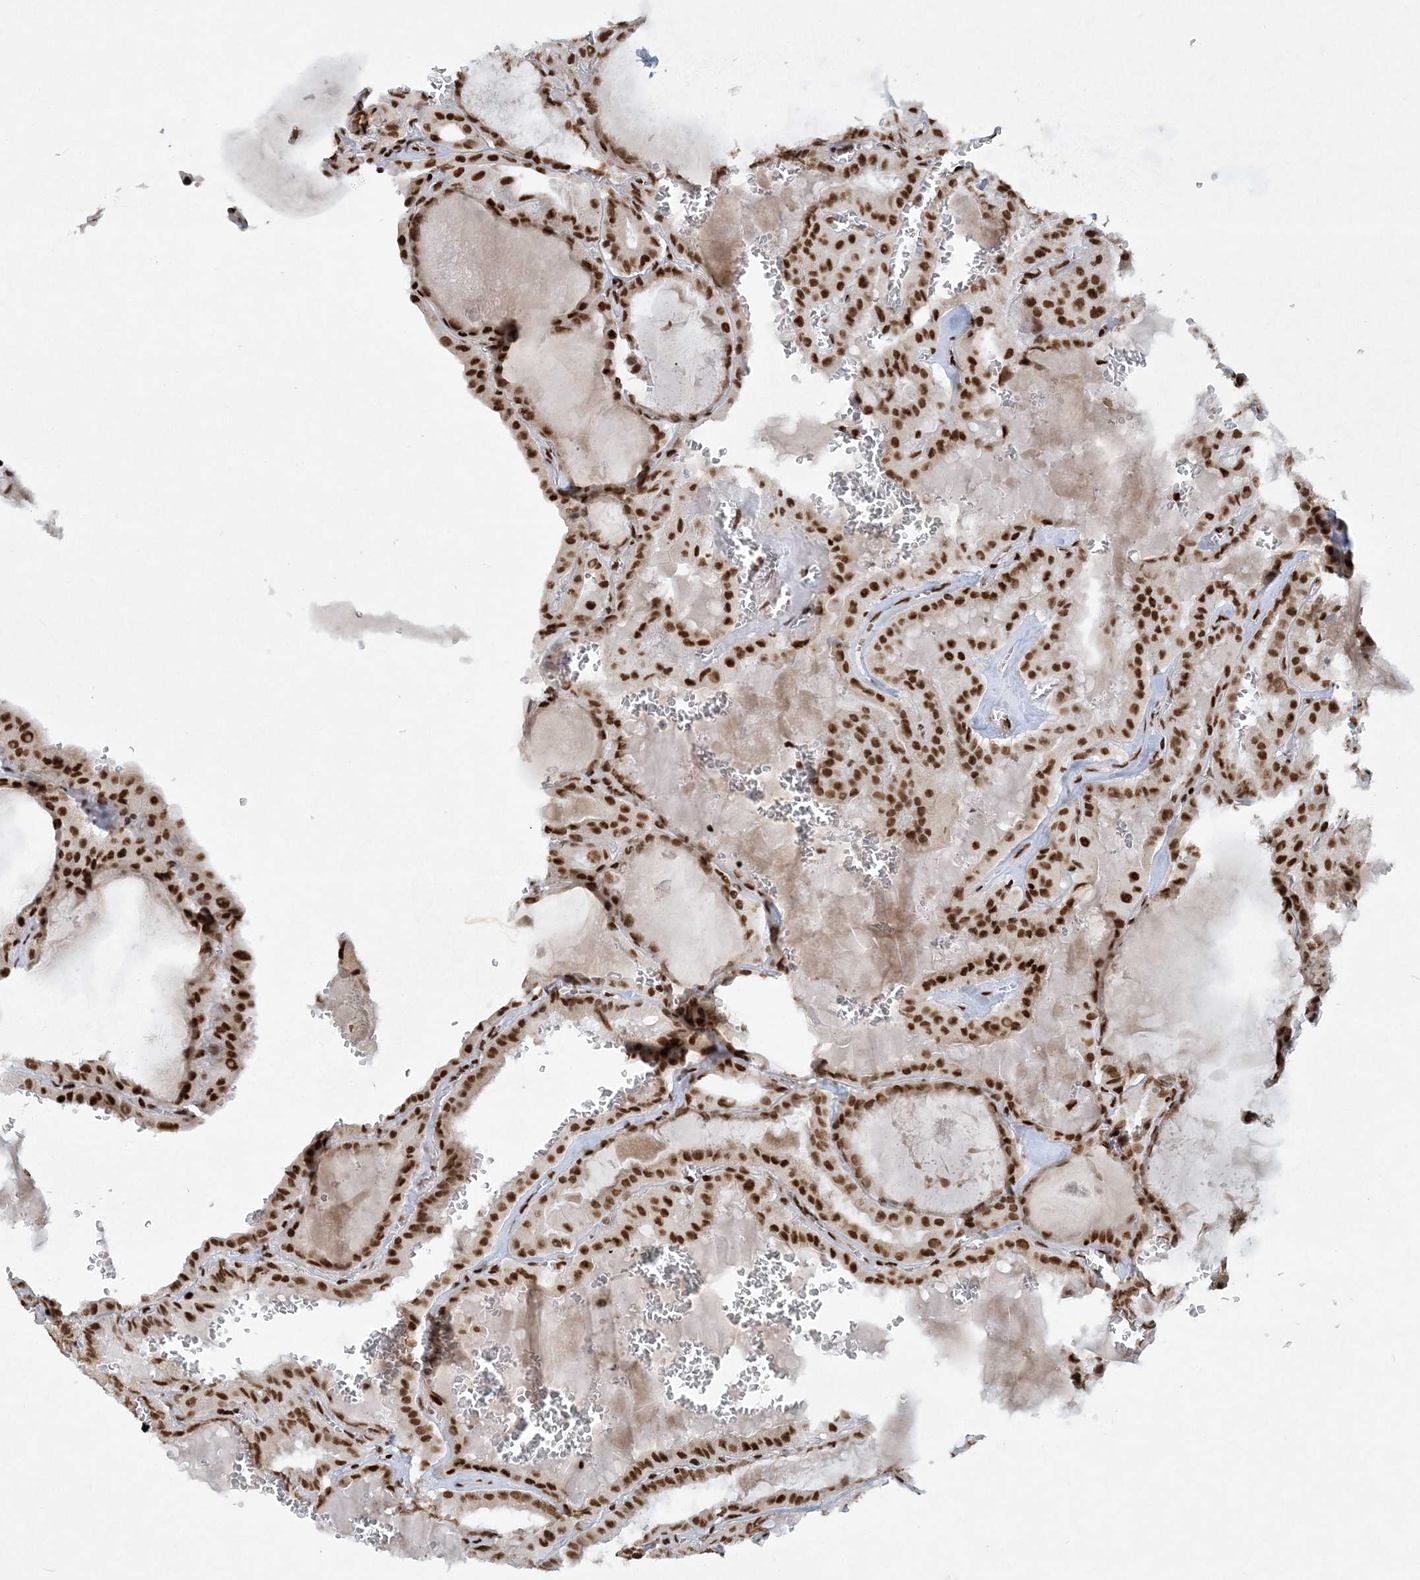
{"staining": {"intensity": "strong", "quantity": ">75%", "location": "nuclear"}, "tissue": "thyroid cancer", "cell_type": "Tumor cells", "image_type": "cancer", "snomed": [{"axis": "morphology", "description": "Papillary adenocarcinoma, NOS"}, {"axis": "topography", "description": "Thyroid gland"}], "caption": "A brown stain shows strong nuclear expression of a protein in thyroid cancer tumor cells.", "gene": "DELE1", "patient": {"sex": "male", "age": 52}}